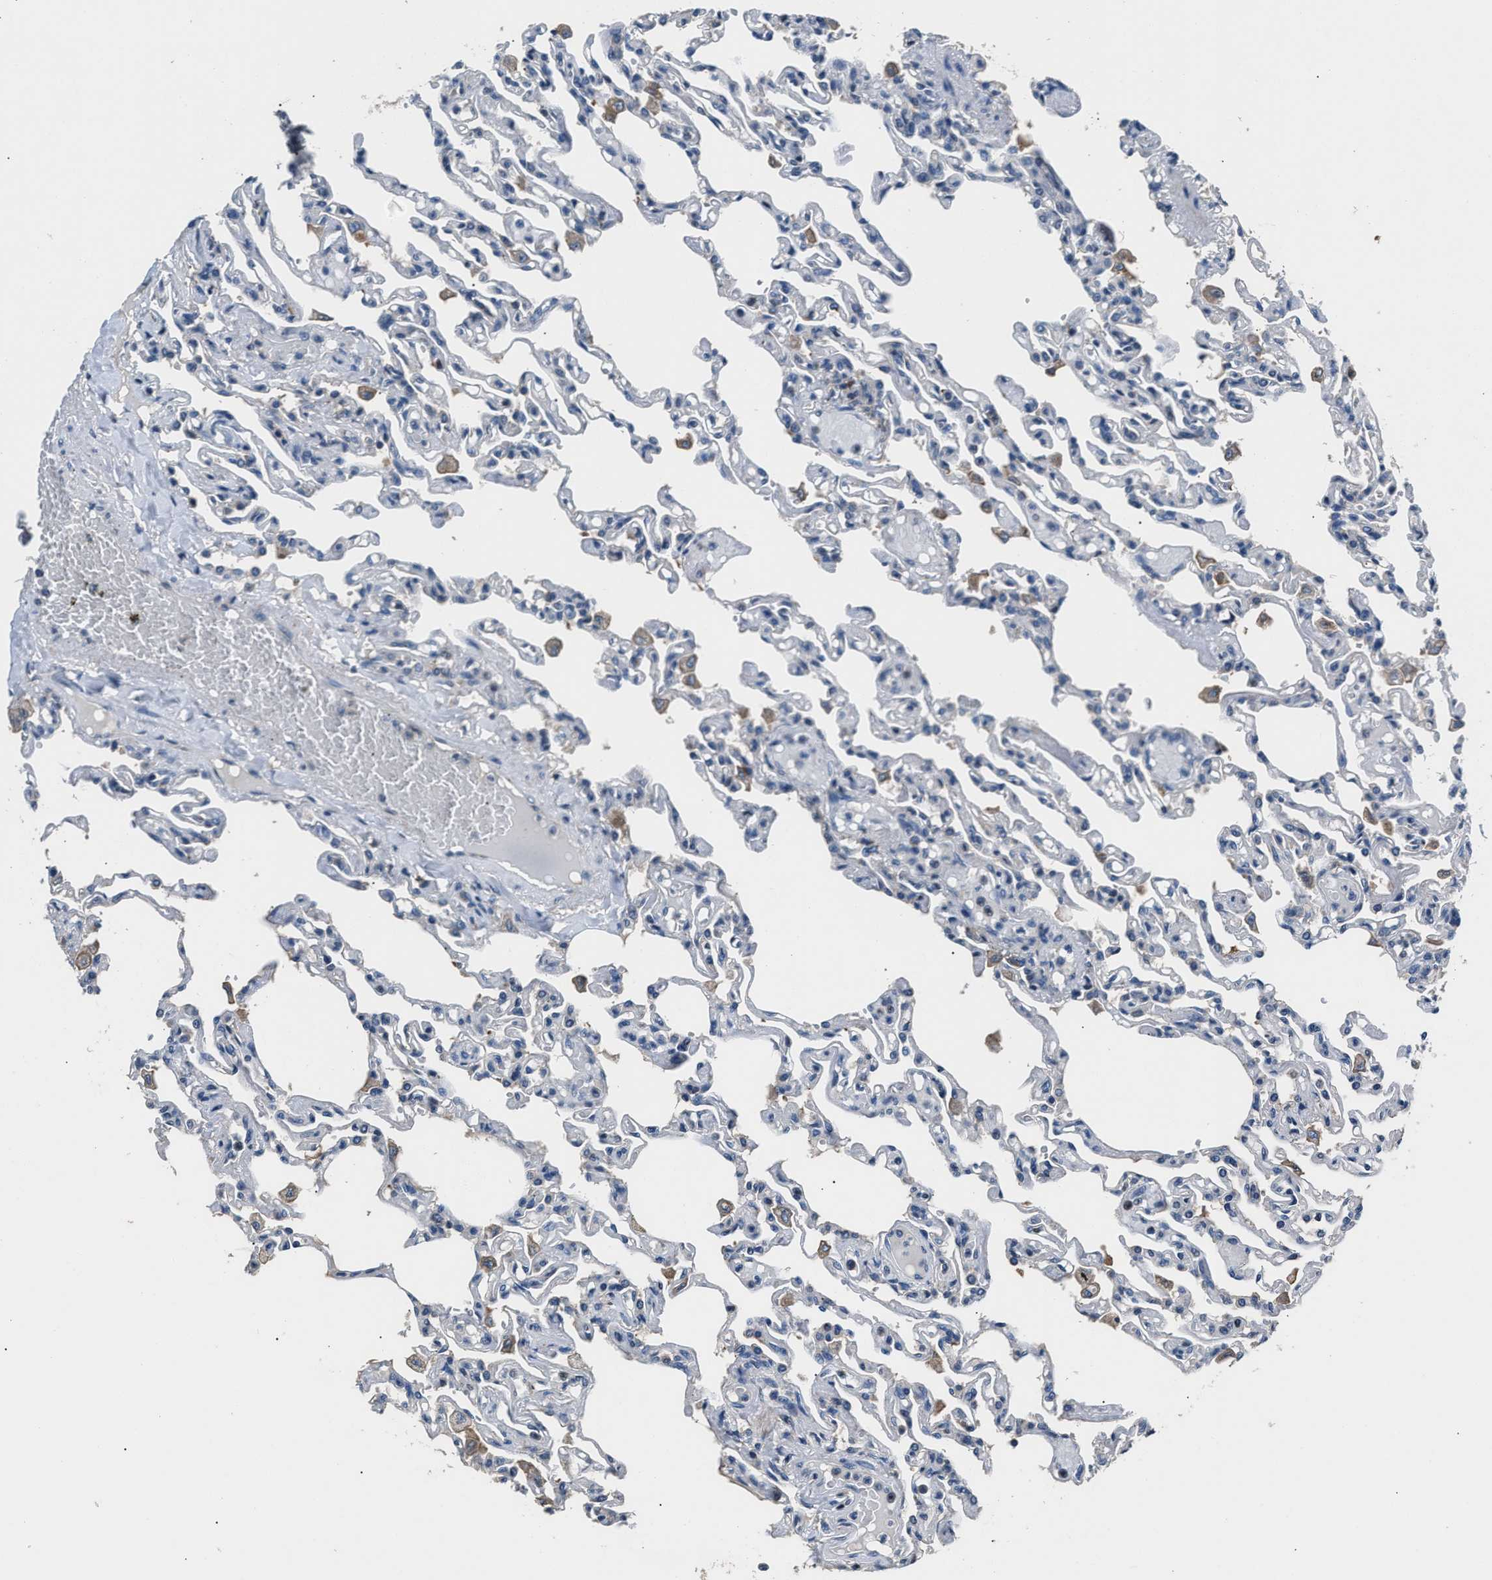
{"staining": {"intensity": "negative", "quantity": "none", "location": "none"}, "tissue": "lung", "cell_type": "Alveolar cells", "image_type": "normal", "snomed": [{"axis": "morphology", "description": "Normal tissue, NOS"}, {"axis": "topography", "description": "Lung"}], "caption": "This micrograph is of normal lung stained with IHC to label a protein in brown with the nuclei are counter-stained blue. There is no expression in alveolar cells.", "gene": "DNAJC24", "patient": {"sex": "male", "age": 21}}